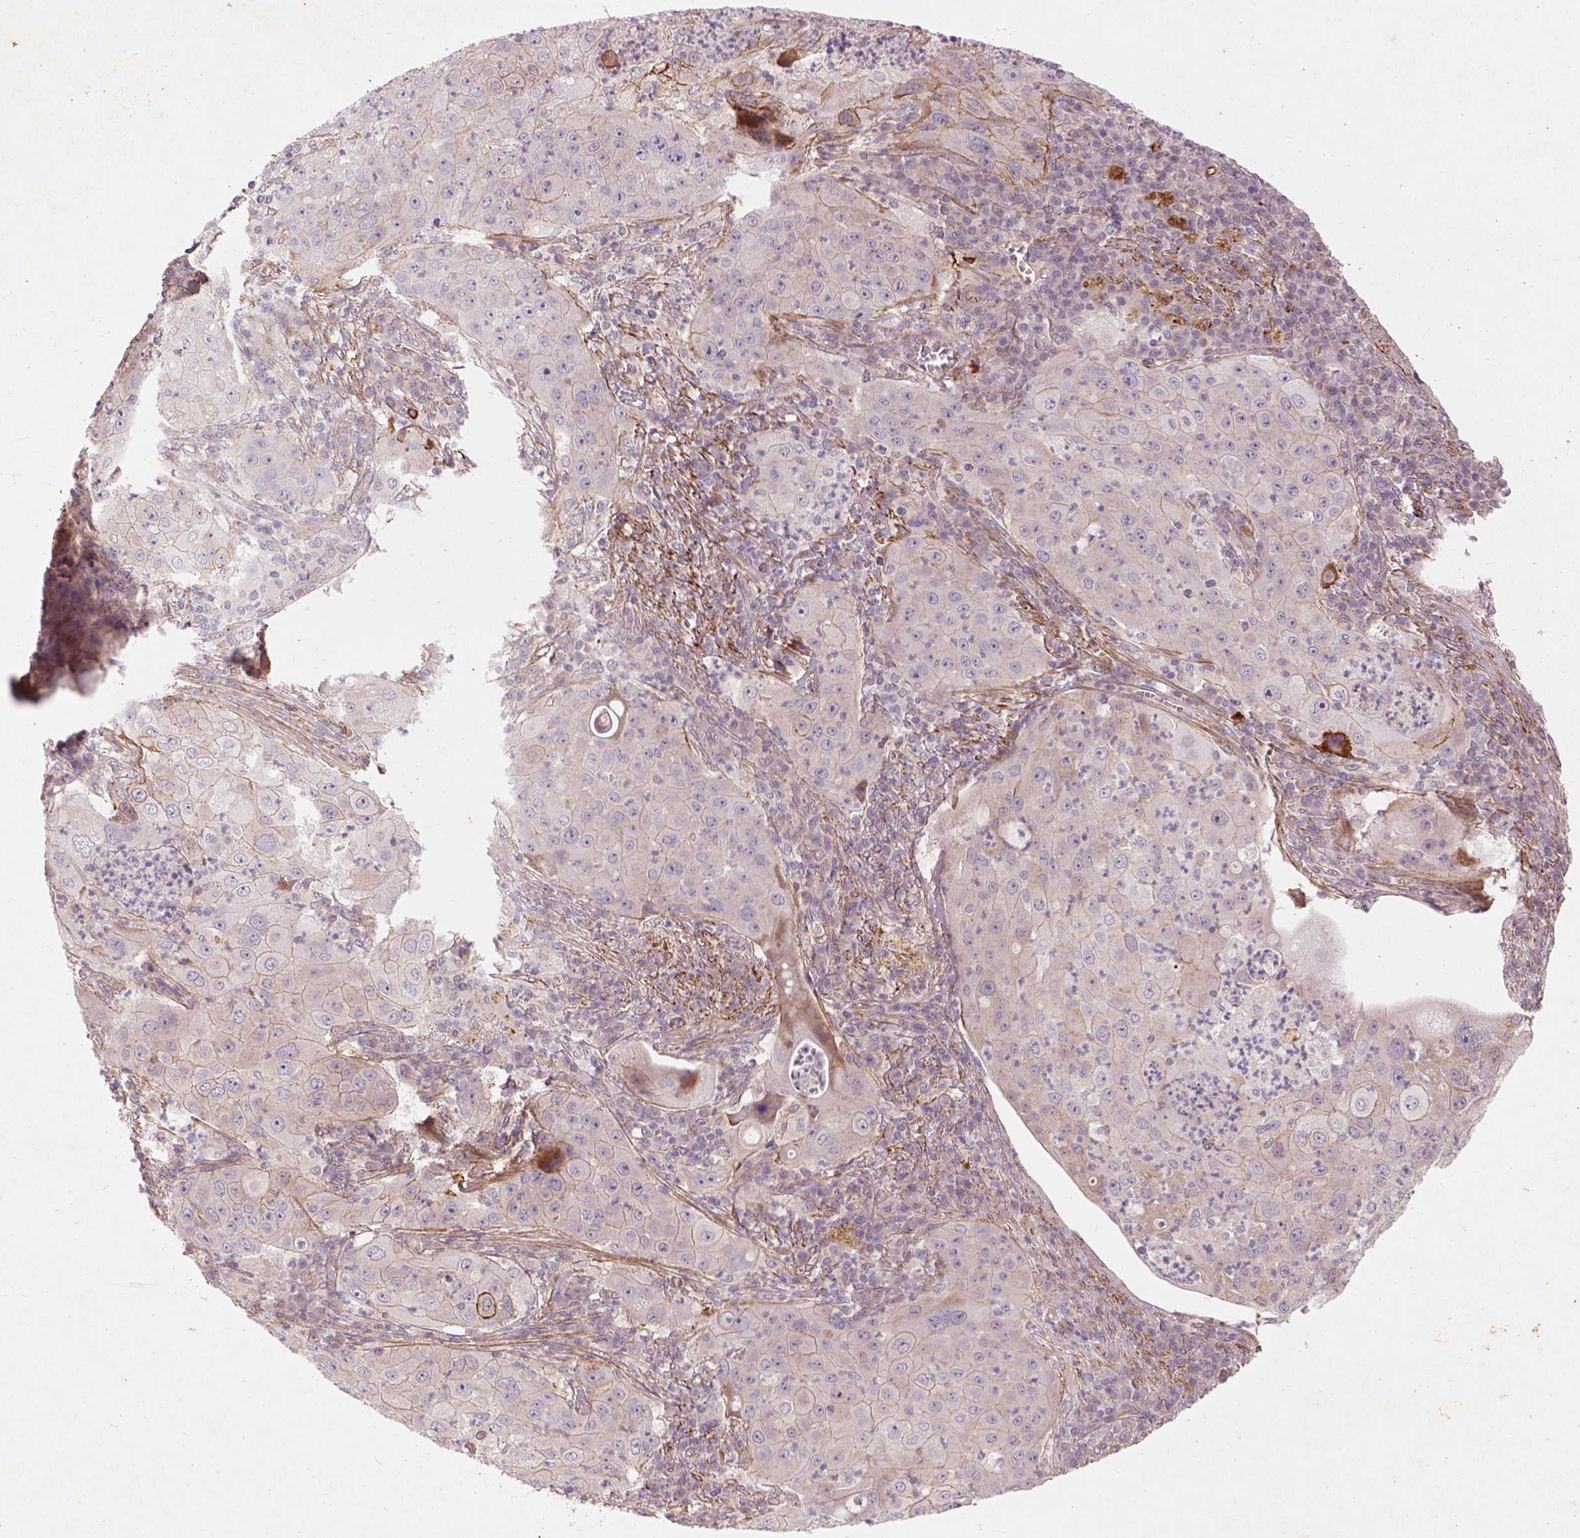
{"staining": {"intensity": "negative", "quantity": "none", "location": "none"}, "tissue": "lung cancer", "cell_type": "Tumor cells", "image_type": "cancer", "snomed": [{"axis": "morphology", "description": "Squamous cell carcinoma, NOS"}, {"axis": "topography", "description": "Lung"}], "caption": "This is a image of IHC staining of squamous cell carcinoma (lung), which shows no expression in tumor cells.", "gene": "RFPL4B", "patient": {"sex": "female", "age": 59}}